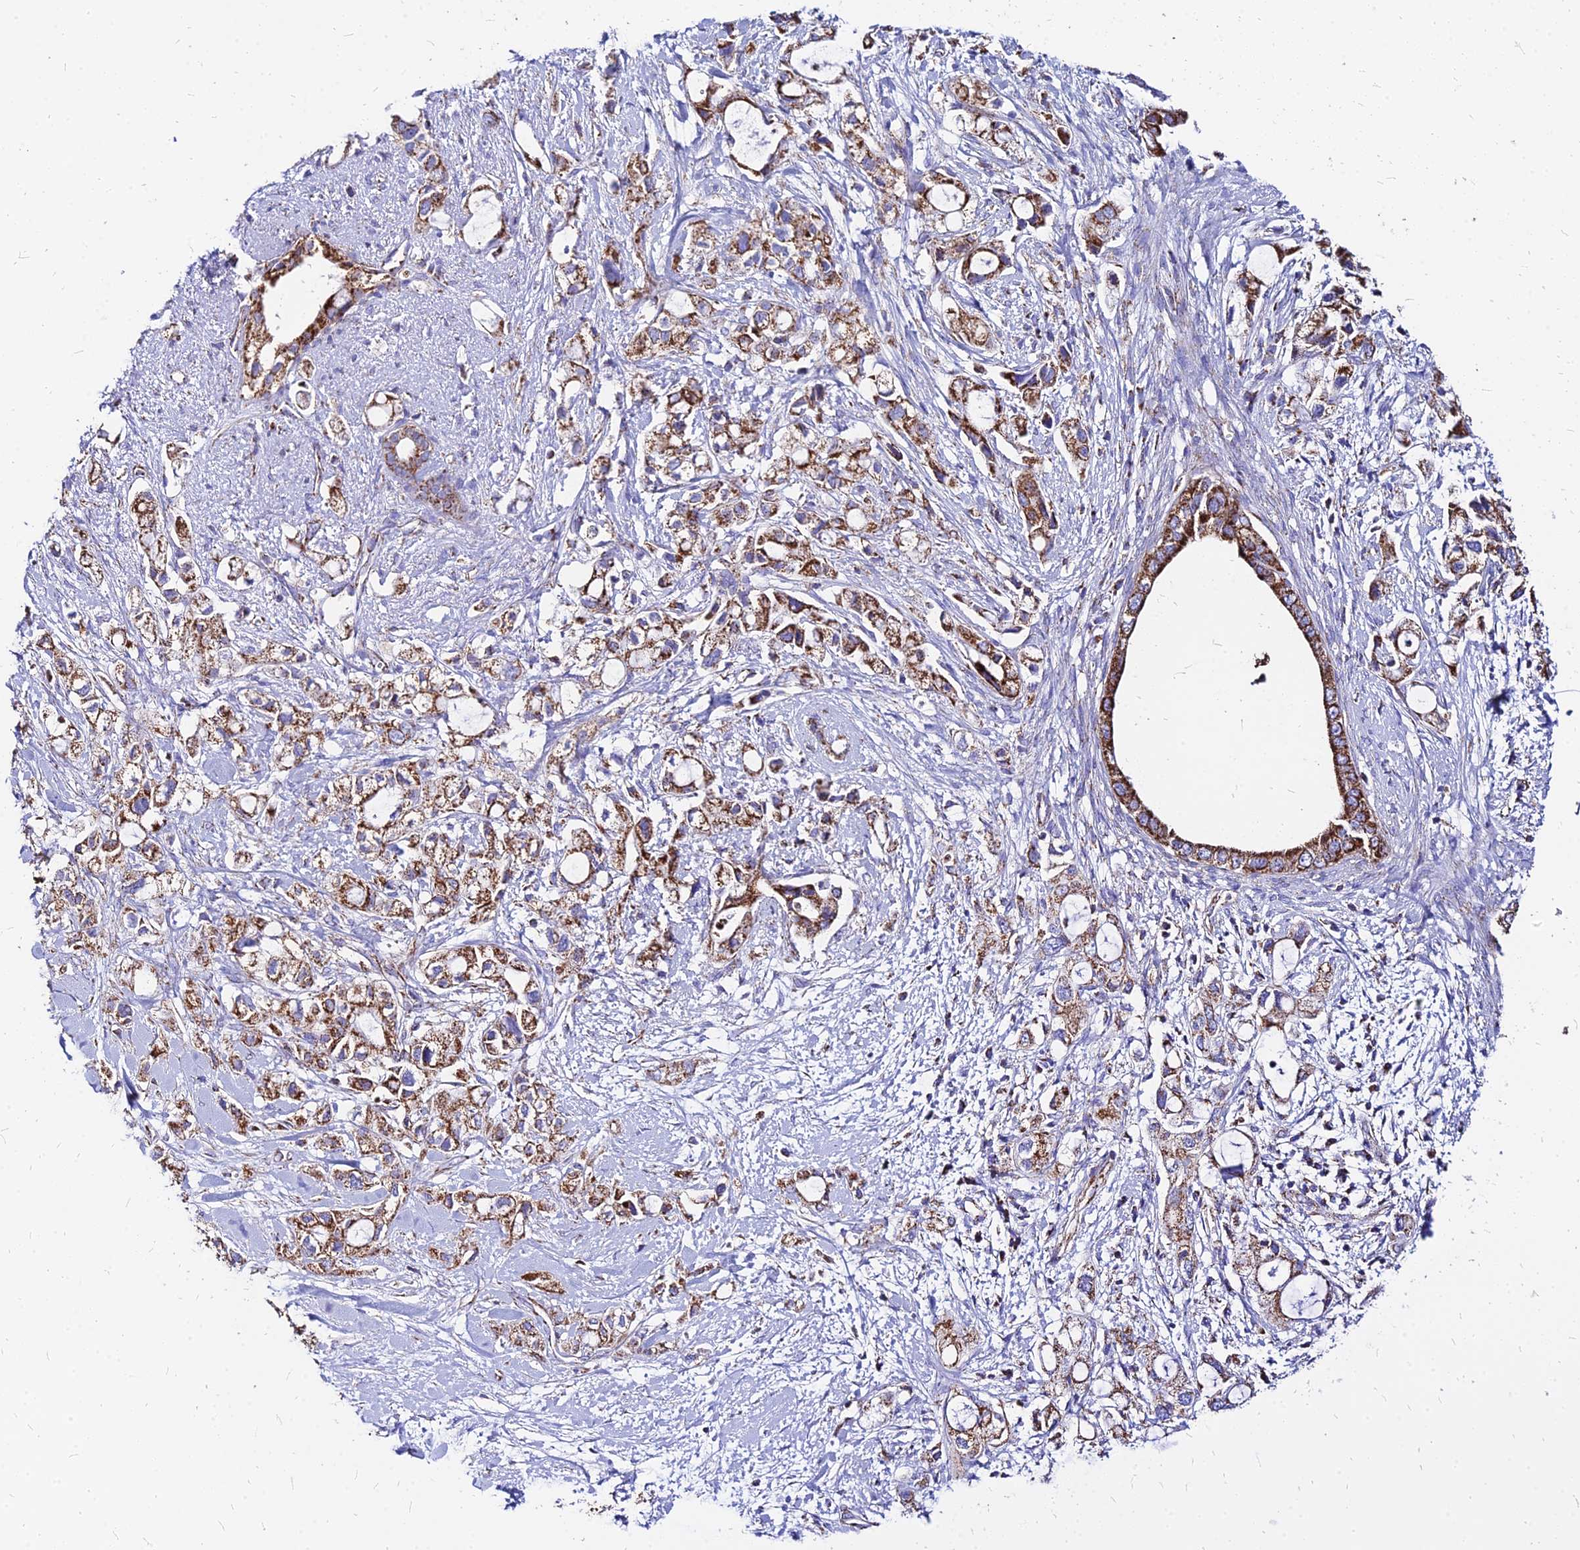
{"staining": {"intensity": "moderate", "quantity": ">75%", "location": "cytoplasmic/membranous"}, "tissue": "pancreatic cancer", "cell_type": "Tumor cells", "image_type": "cancer", "snomed": [{"axis": "morphology", "description": "Adenocarcinoma, NOS"}, {"axis": "topography", "description": "Pancreas"}], "caption": "Immunohistochemistry (IHC) of adenocarcinoma (pancreatic) shows medium levels of moderate cytoplasmic/membranous staining in about >75% of tumor cells.", "gene": "DLD", "patient": {"sex": "female", "age": 56}}